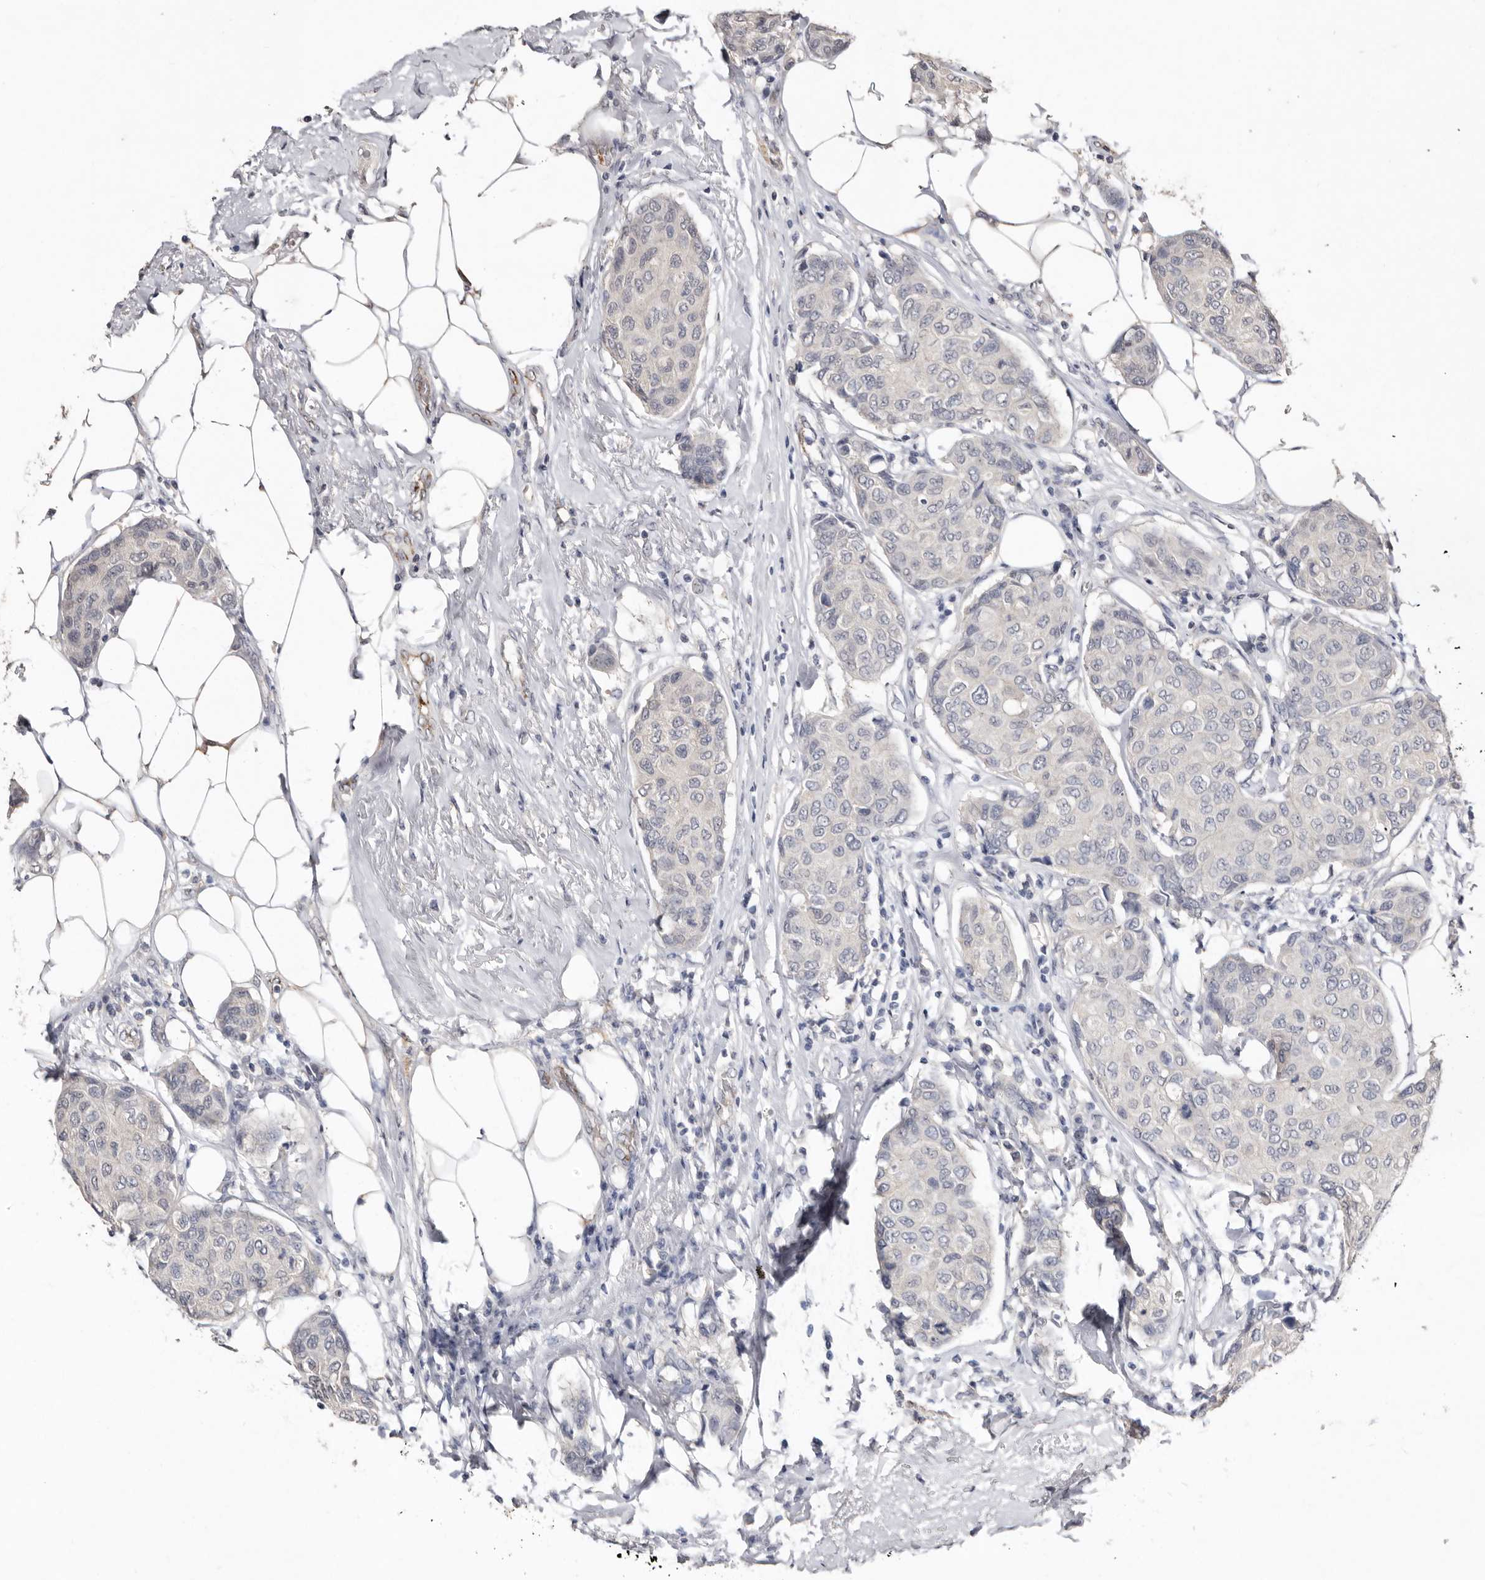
{"staining": {"intensity": "negative", "quantity": "none", "location": "none"}, "tissue": "breast cancer", "cell_type": "Tumor cells", "image_type": "cancer", "snomed": [{"axis": "morphology", "description": "Duct carcinoma"}, {"axis": "topography", "description": "Breast"}], "caption": "An image of human breast cancer (invasive ductal carcinoma) is negative for staining in tumor cells. Brightfield microscopy of IHC stained with DAB (brown) and hematoxylin (blue), captured at high magnification.", "gene": "SULT1E1", "patient": {"sex": "female", "age": 80}}